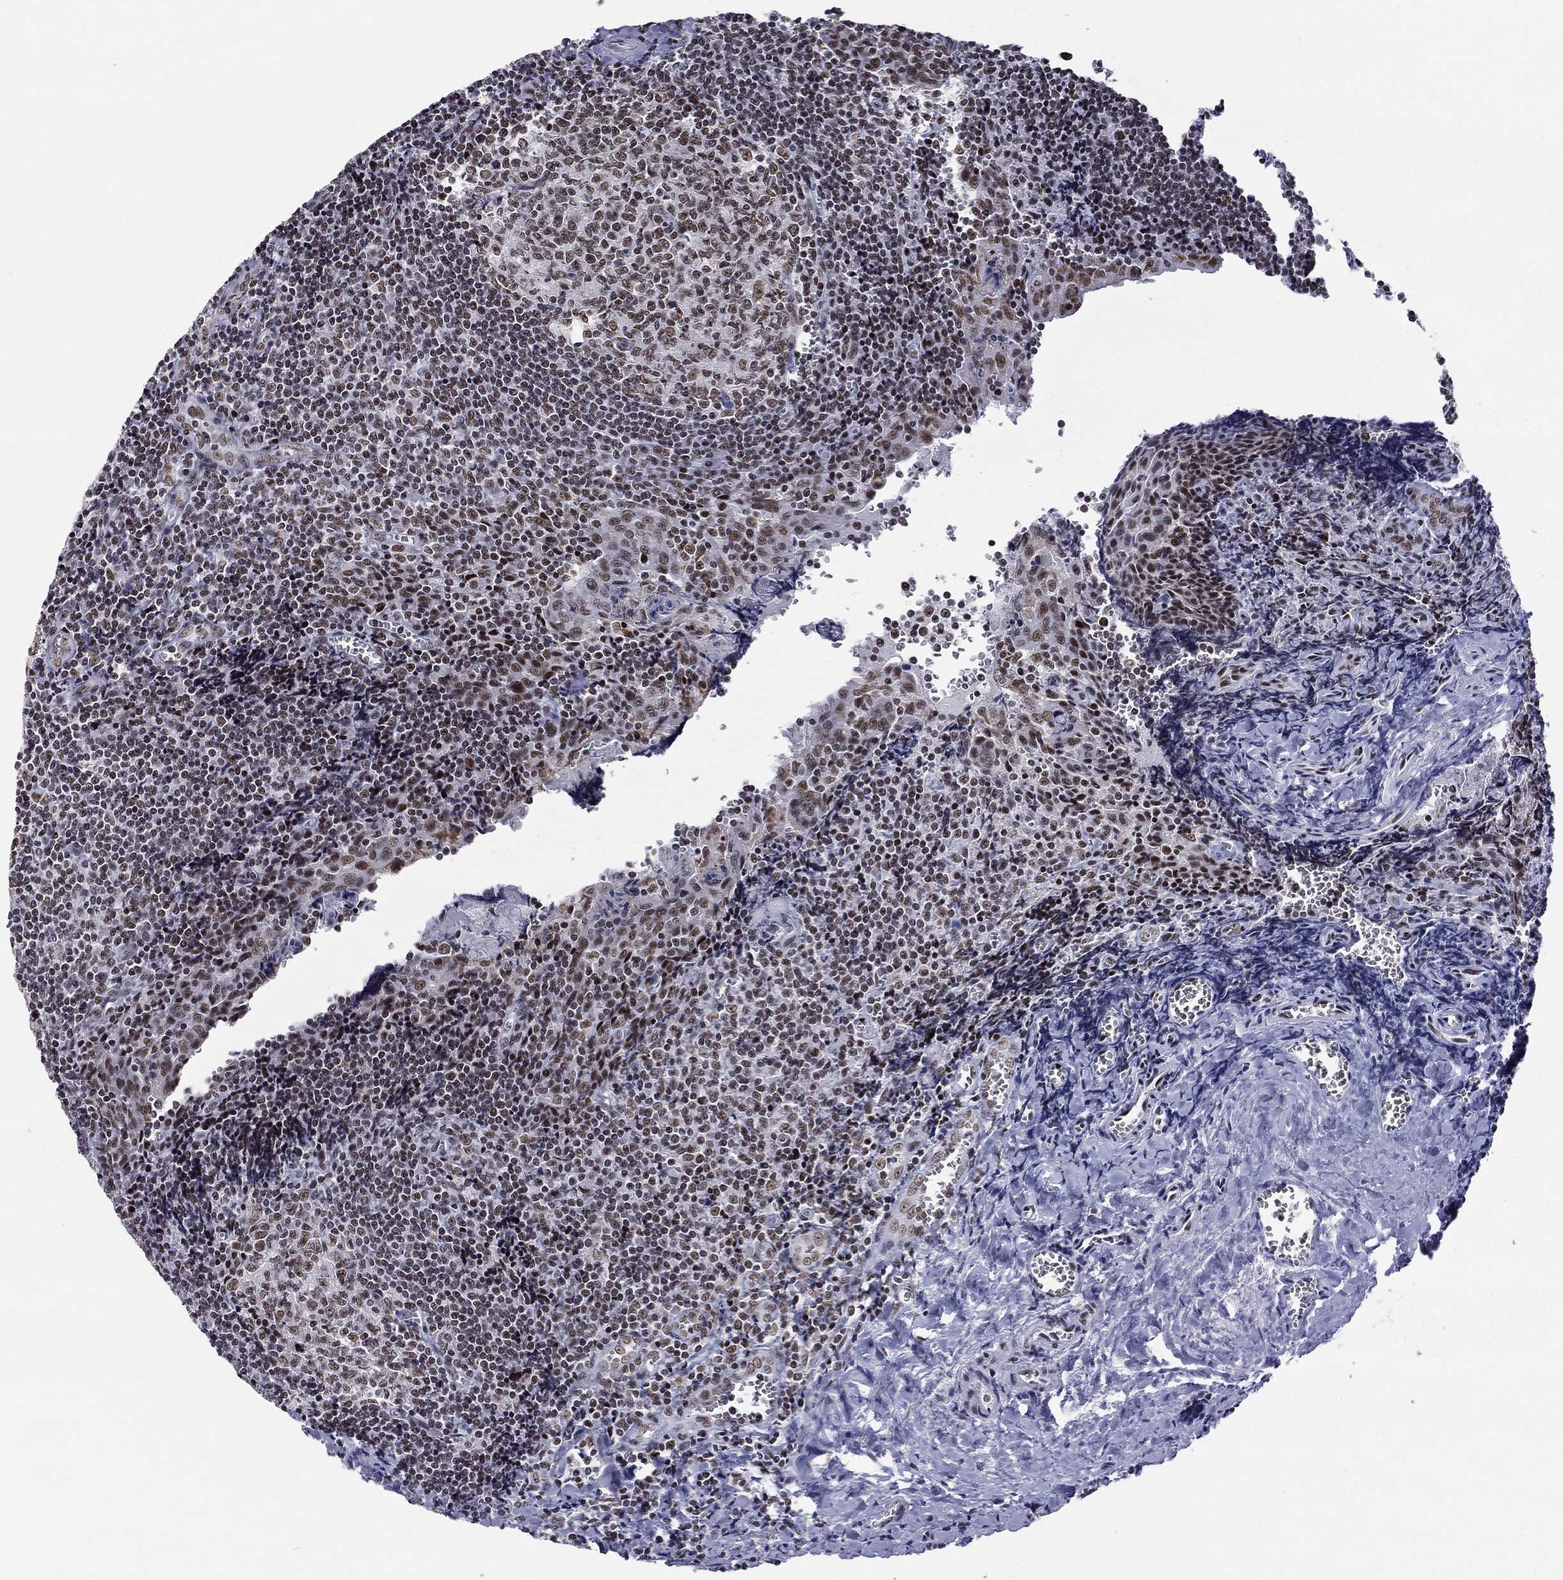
{"staining": {"intensity": "weak", "quantity": "25%-75%", "location": "nuclear"}, "tissue": "tonsil", "cell_type": "Germinal center cells", "image_type": "normal", "snomed": [{"axis": "morphology", "description": "Normal tissue, NOS"}, {"axis": "morphology", "description": "Inflammation, NOS"}, {"axis": "topography", "description": "Tonsil"}], "caption": "Immunohistochemical staining of benign tonsil displays low levels of weak nuclear staining in approximately 25%-75% of germinal center cells. Using DAB (3,3'-diaminobenzidine) (brown) and hematoxylin (blue) stains, captured at high magnification using brightfield microscopy.", "gene": "ETV5", "patient": {"sex": "female", "age": 31}}